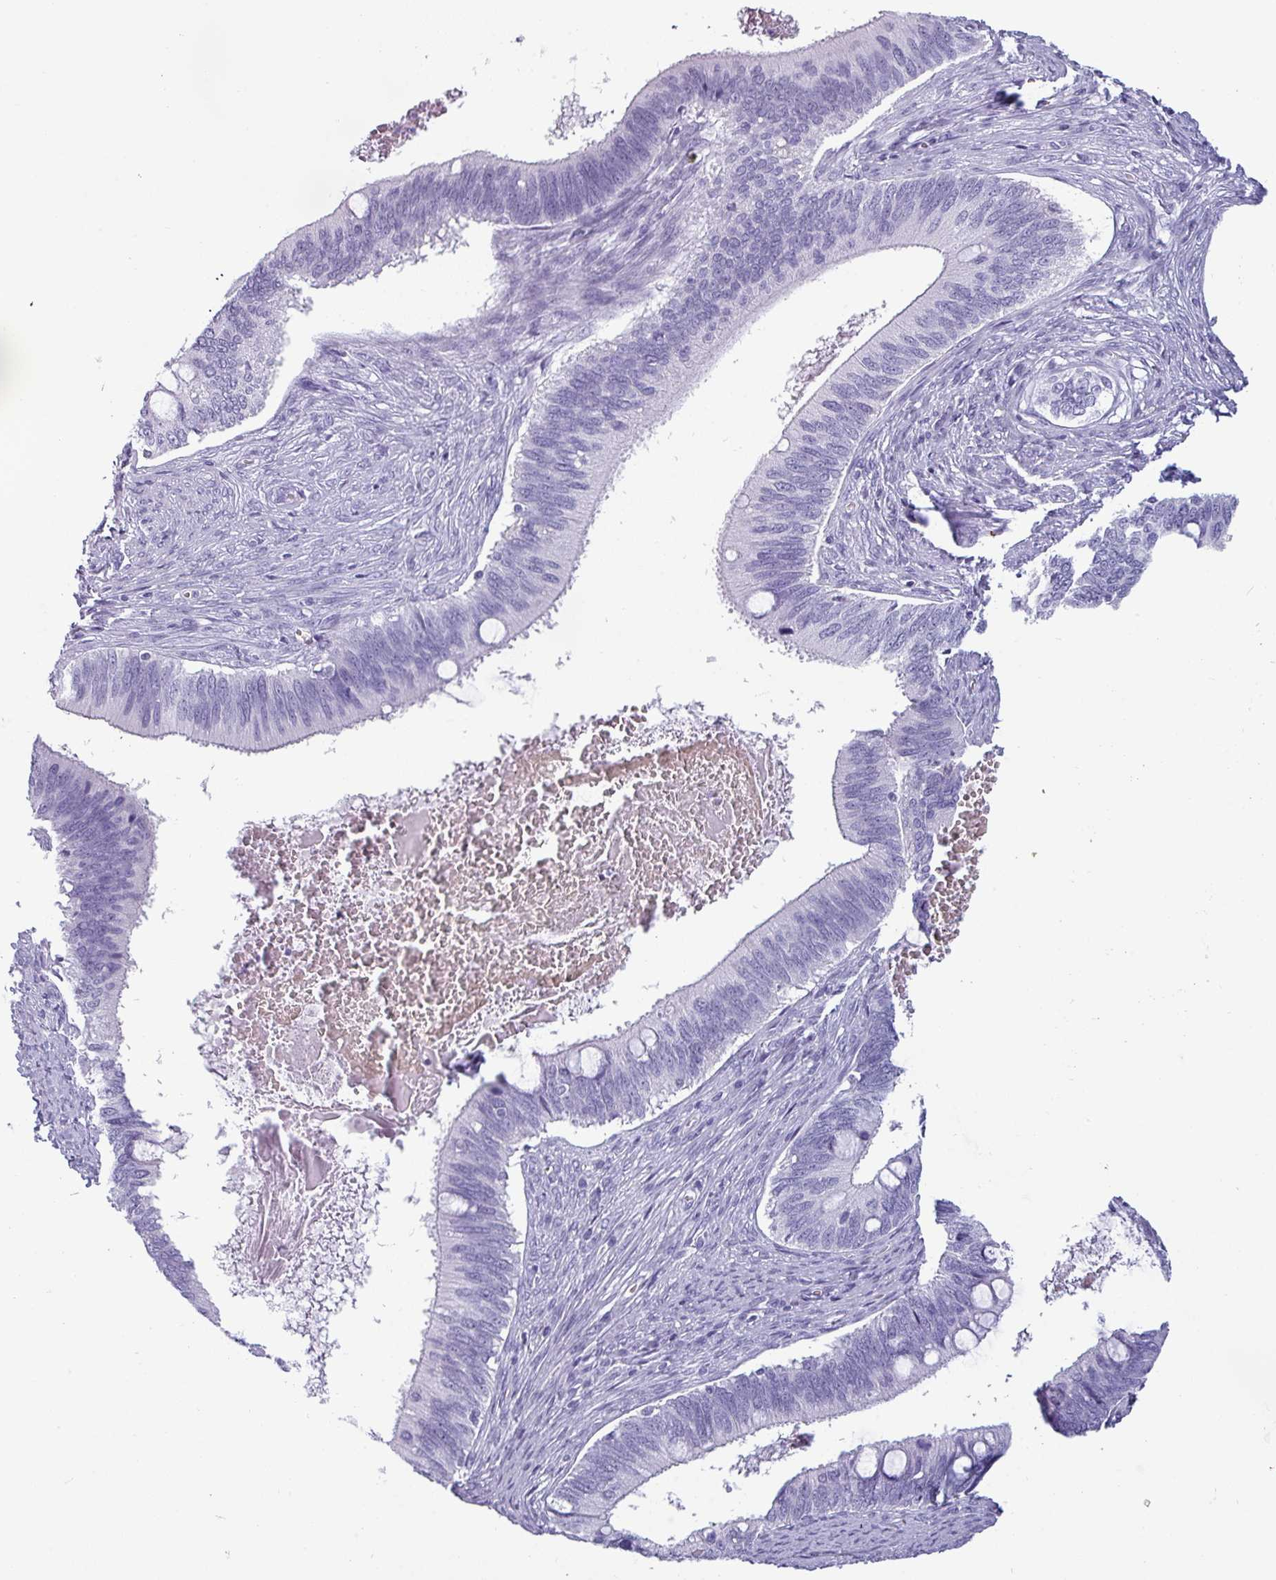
{"staining": {"intensity": "negative", "quantity": "none", "location": "none"}, "tissue": "cervical cancer", "cell_type": "Tumor cells", "image_type": "cancer", "snomed": [{"axis": "morphology", "description": "Adenocarcinoma, NOS"}, {"axis": "topography", "description": "Cervix"}], "caption": "Cervical cancer was stained to show a protein in brown. There is no significant positivity in tumor cells.", "gene": "CRYBB2", "patient": {"sex": "female", "age": 42}}